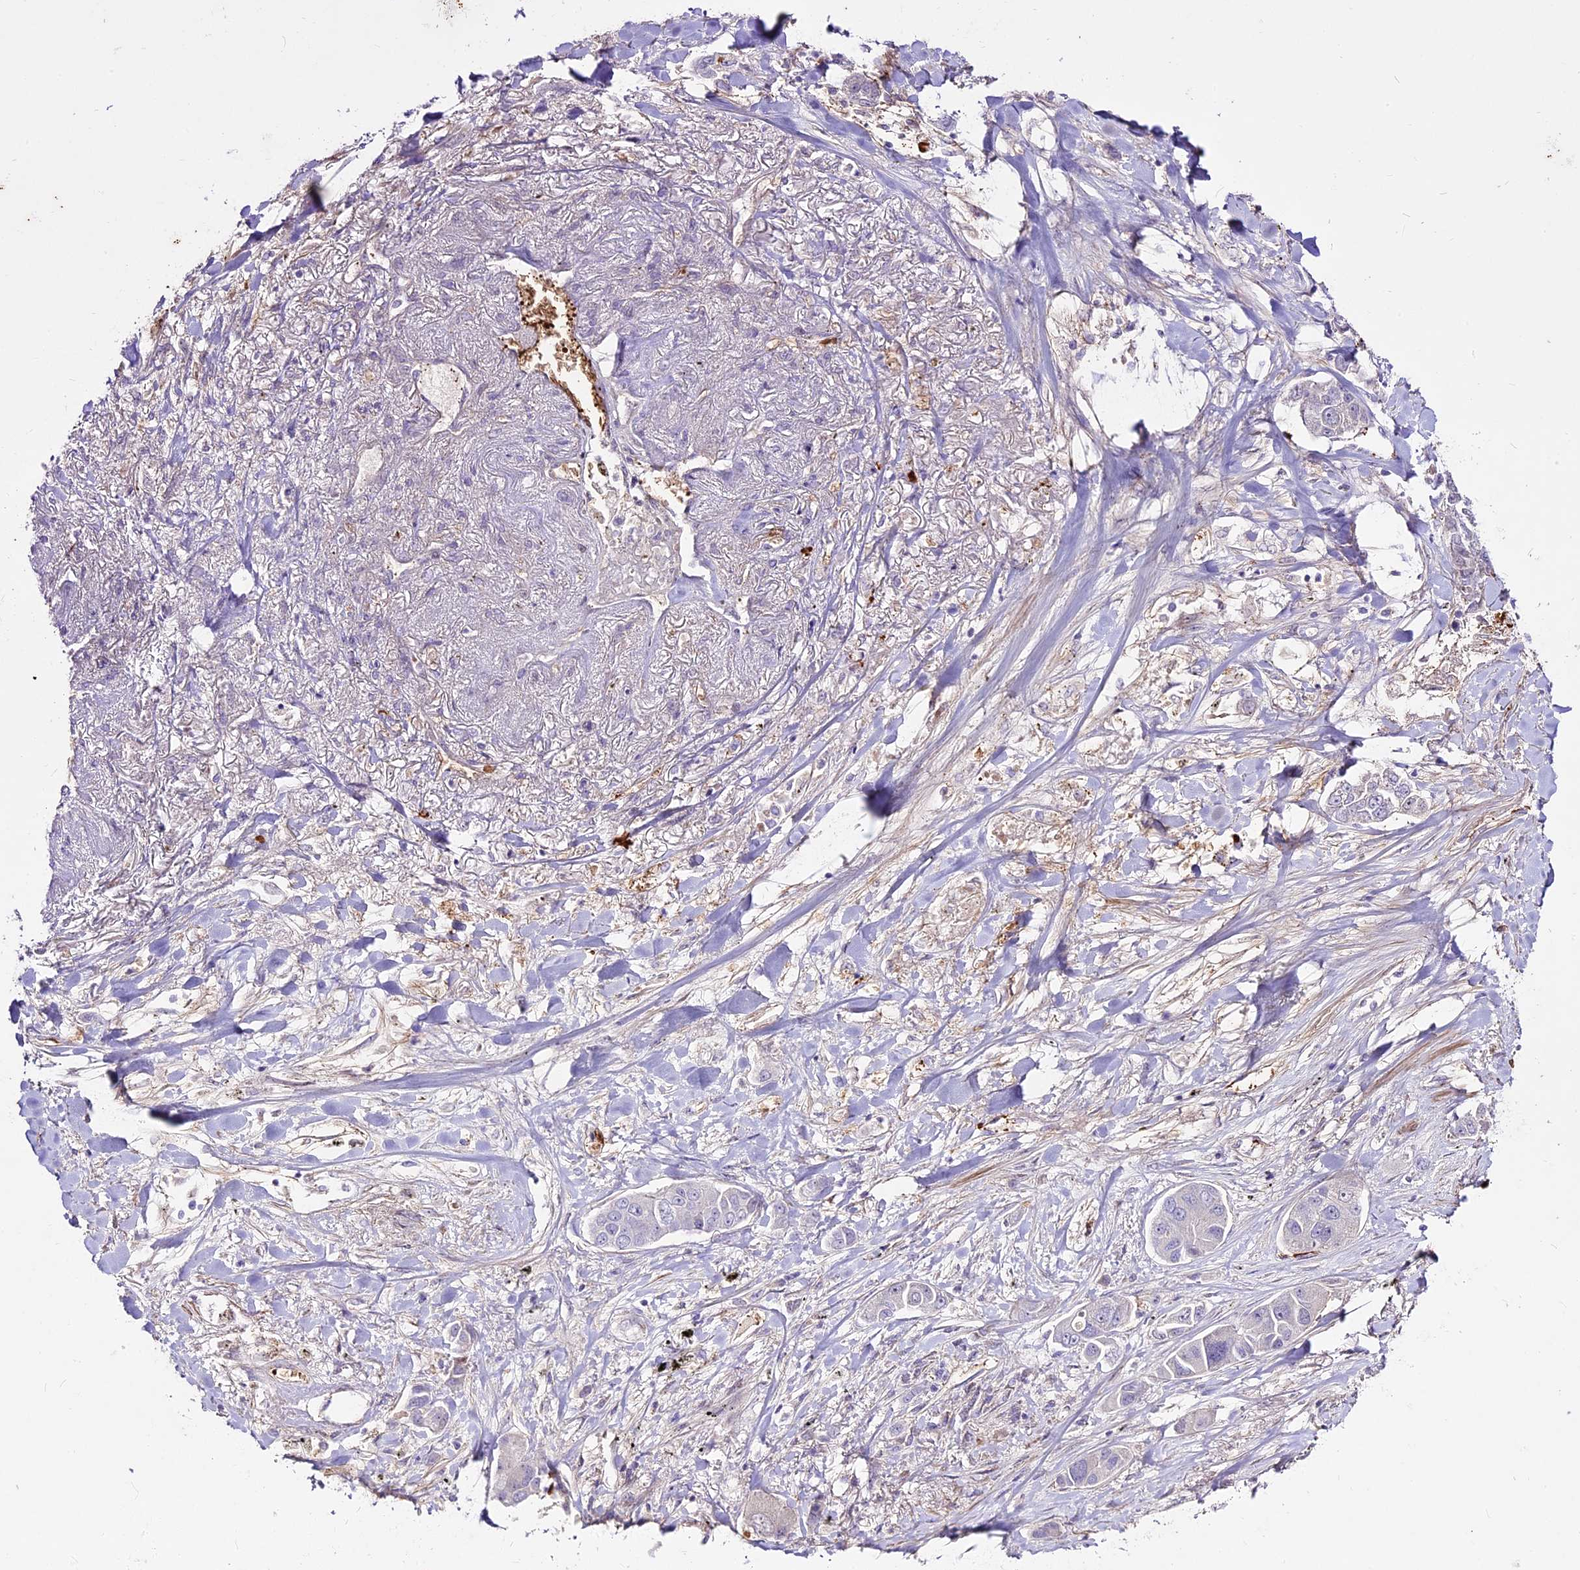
{"staining": {"intensity": "negative", "quantity": "none", "location": "none"}, "tissue": "lung cancer", "cell_type": "Tumor cells", "image_type": "cancer", "snomed": [{"axis": "morphology", "description": "Adenocarcinoma, NOS"}, {"axis": "topography", "description": "Lung"}], "caption": "This micrograph is of lung cancer stained with immunohistochemistry (IHC) to label a protein in brown with the nuclei are counter-stained blue. There is no staining in tumor cells.", "gene": "SUSD3", "patient": {"sex": "male", "age": 49}}